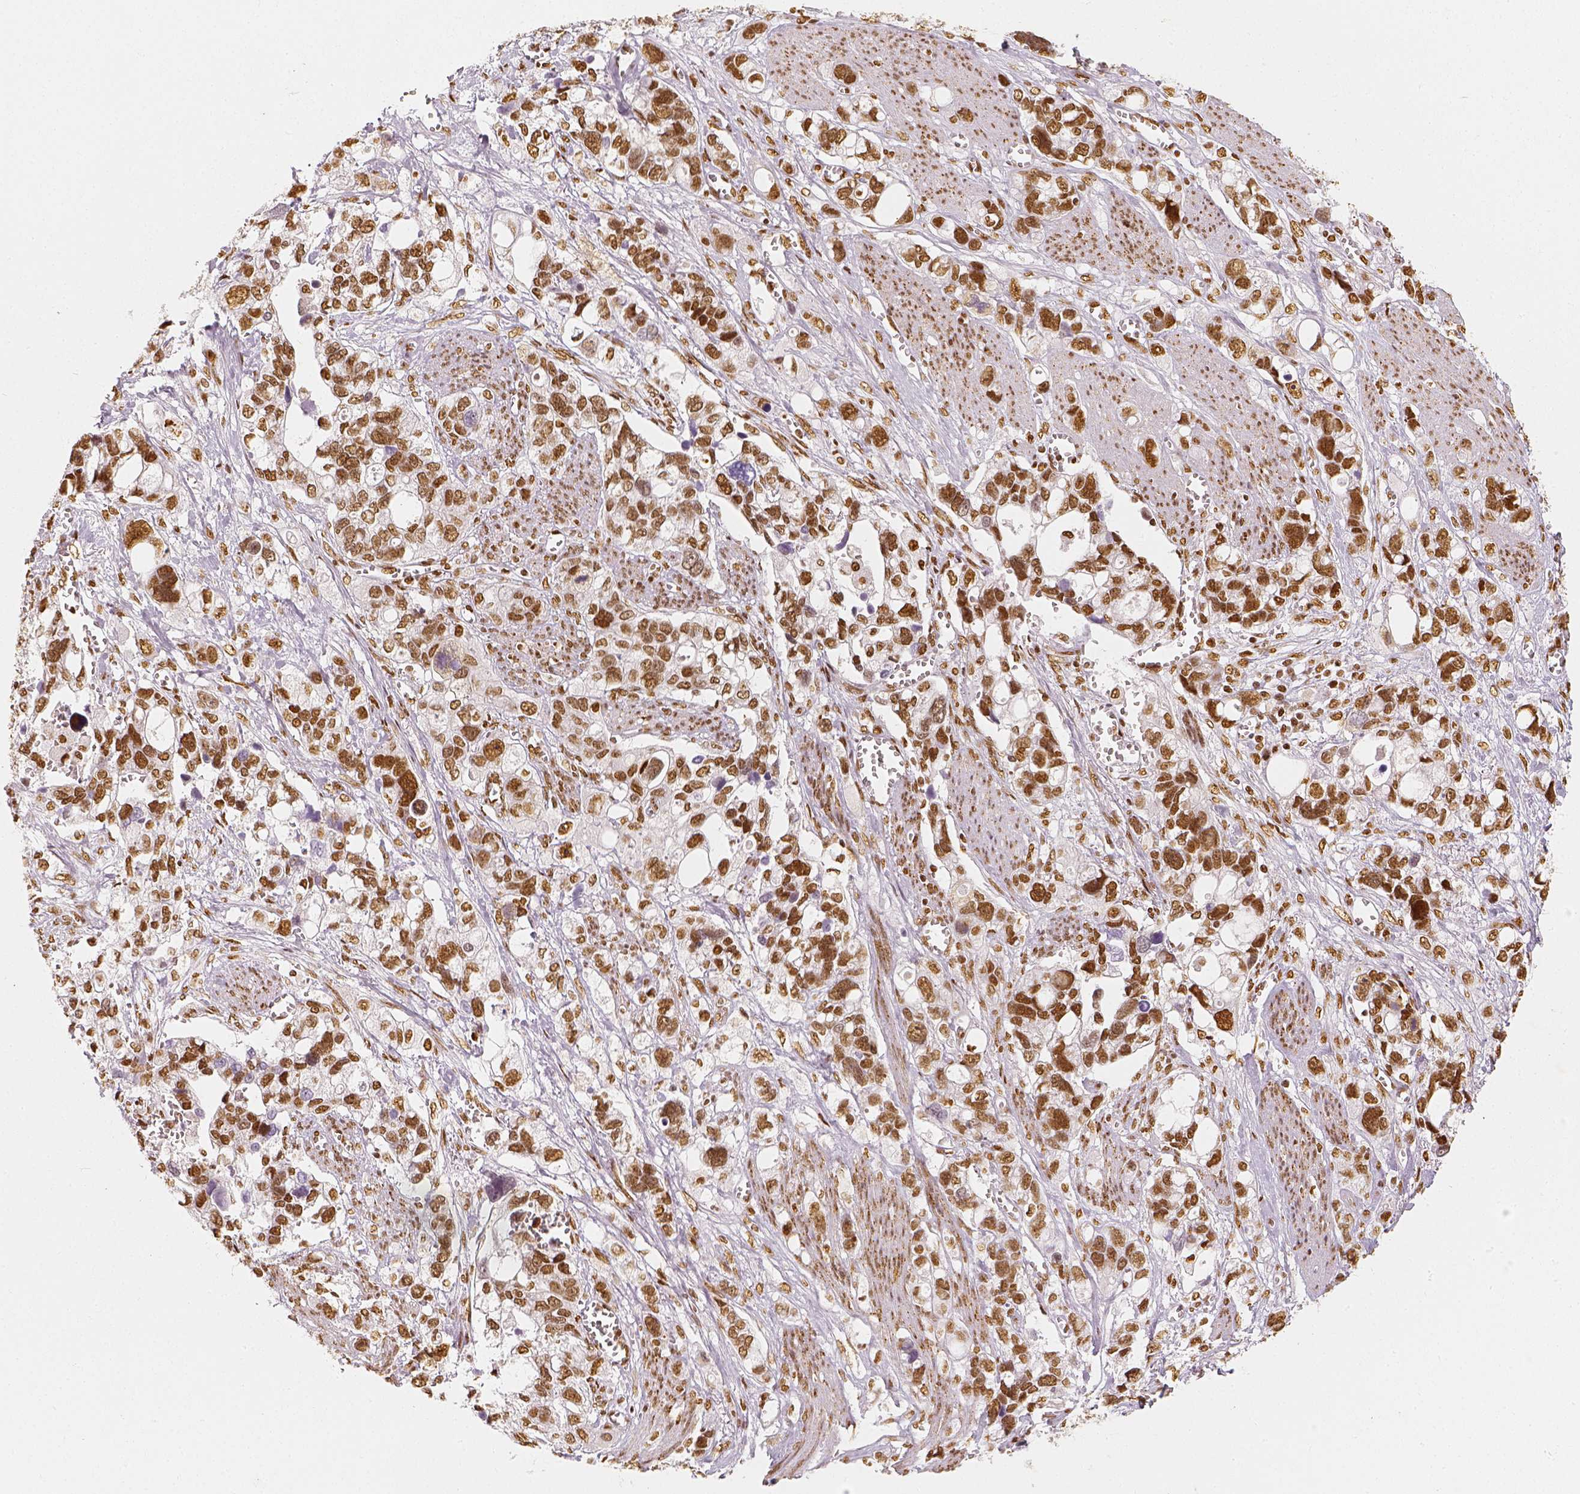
{"staining": {"intensity": "moderate", "quantity": ">75%", "location": "nuclear"}, "tissue": "stomach cancer", "cell_type": "Tumor cells", "image_type": "cancer", "snomed": [{"axis": "morphology", "description": "Adenocarcinoma, NOS"}, {"axis": "topography", "description": "Stomach, upper"}], "caption": "About >75% of tumor cells in human adenocarcinoma (stomach) demonstrate moderate nuclear protein expression as visualized by brown immunohistochemical staining.", "gene": "KDM5B", "patient": {"sex": "female", "age": 81}}